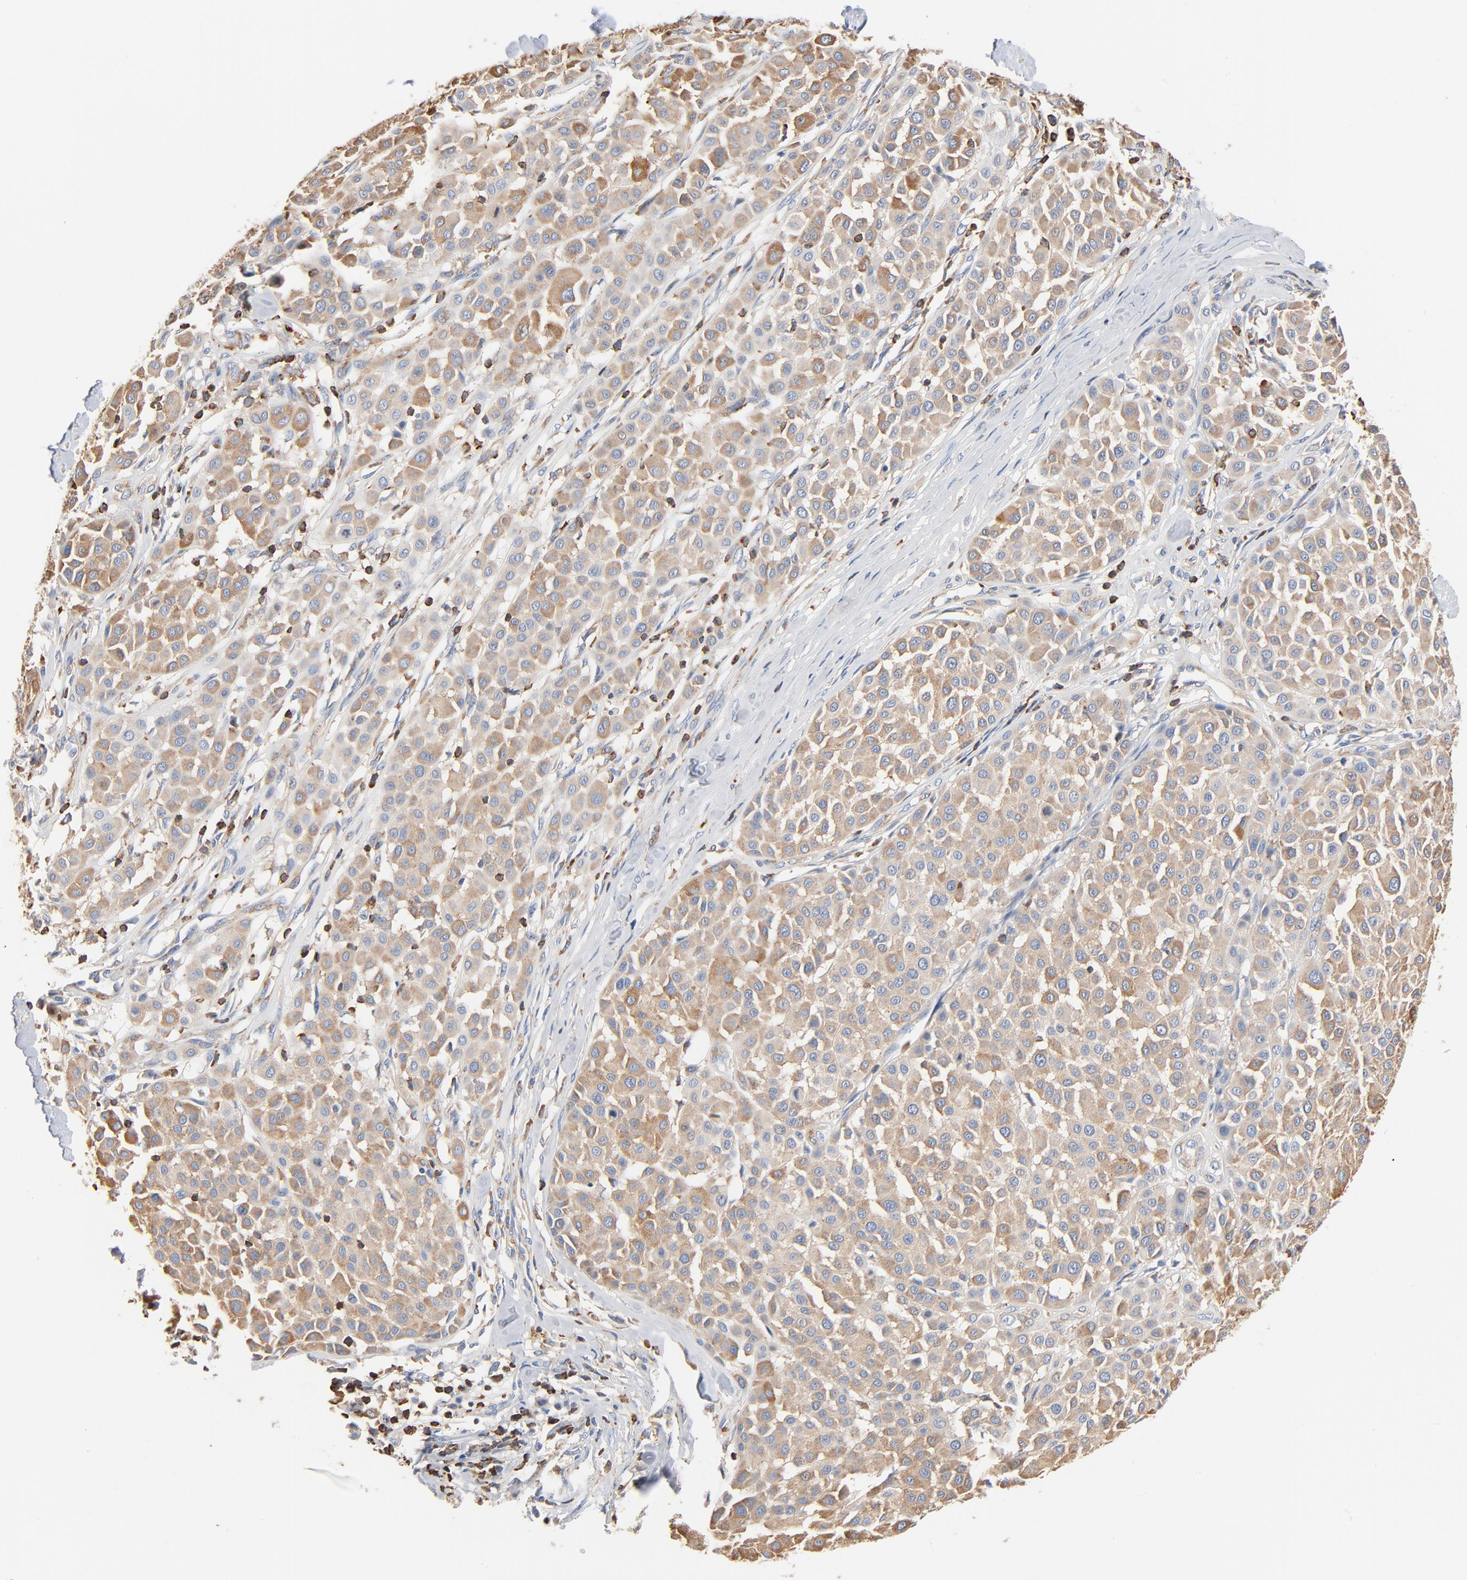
{"staining": {"intensity": "weak", "quantity": ">75%", "location": "cytoplasmic/membranous"}, "tissue": "melanoma", "cell_type": "Tumor cells", "image_type": "cancer", "snomed": [{"axis": "morphology", "description": "Malignant melanoma, Metastatic site"}, {"axis": "topography", "description": "Soft tissue"}], "caption": "Human malignant melanoma (metastatic site) stained for a protein (brown) reveals weak cytoplasmic/membranous positive positivity in about >75% of tumor cells.", "gene": "SH3KBP1", "patient": {"sex": "male", "age": 41}}